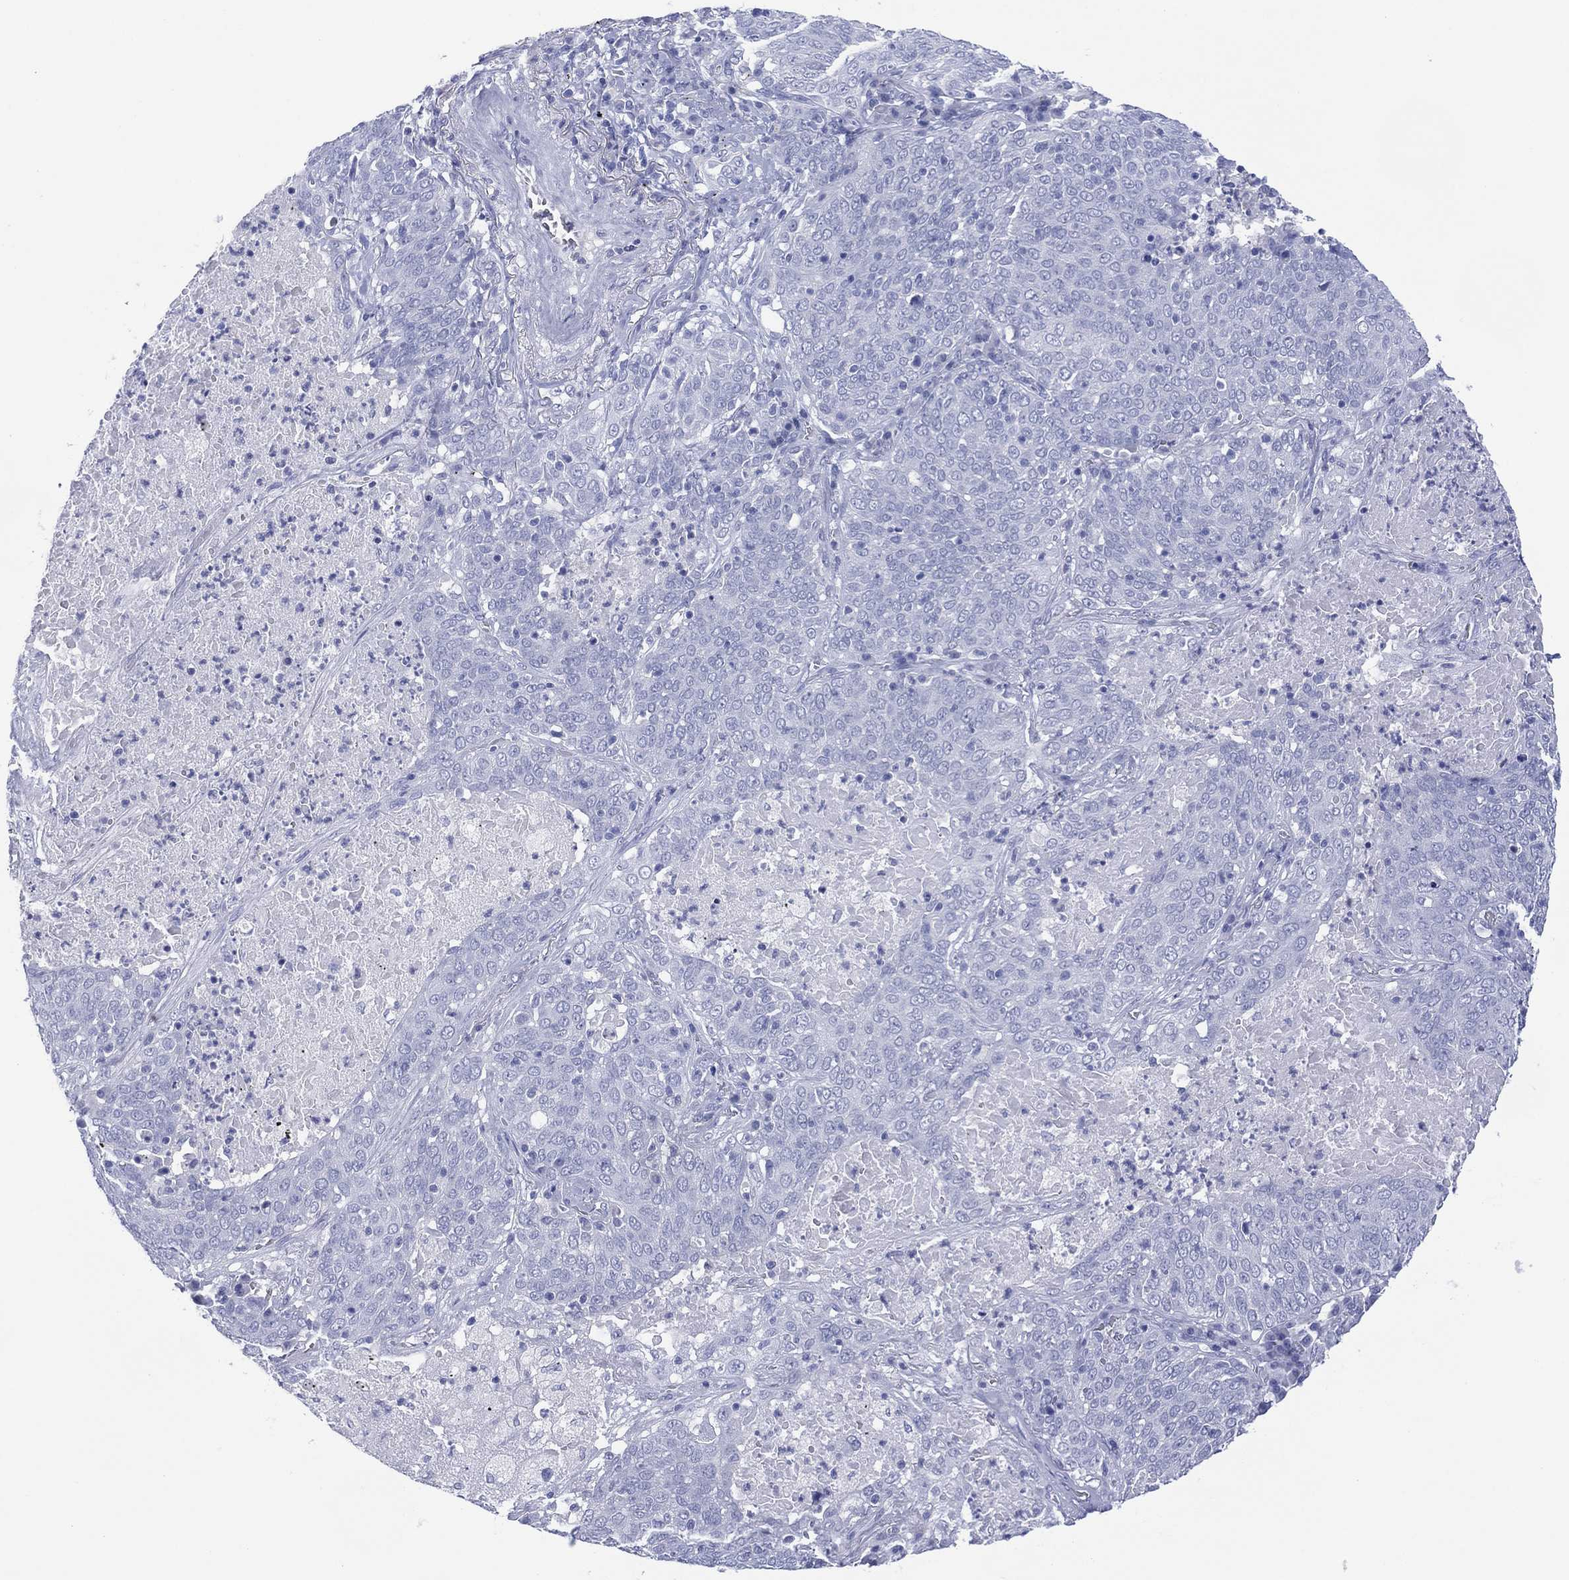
{"staining": {"intensity": "negative", "quantity": "none", "location": "none"}, "tissue": "lung cancer", "cell_type": "Tumor cells", "image_type": "cancer", "snomed": [{"axis": "morphology", "description": "Squamous cell carcinoma, NOS"}, {"axis": "topography", "description": "Lung"}], "caption": "Tumor cells are negative for protein expression in human lung squamous cell carcinoma. The staining is performed using DAB brown chromogen with nuclei counter-stained in using hematoxylin.", "gene": "DSG1", "patient": {"sex": "male", "age": 82}}